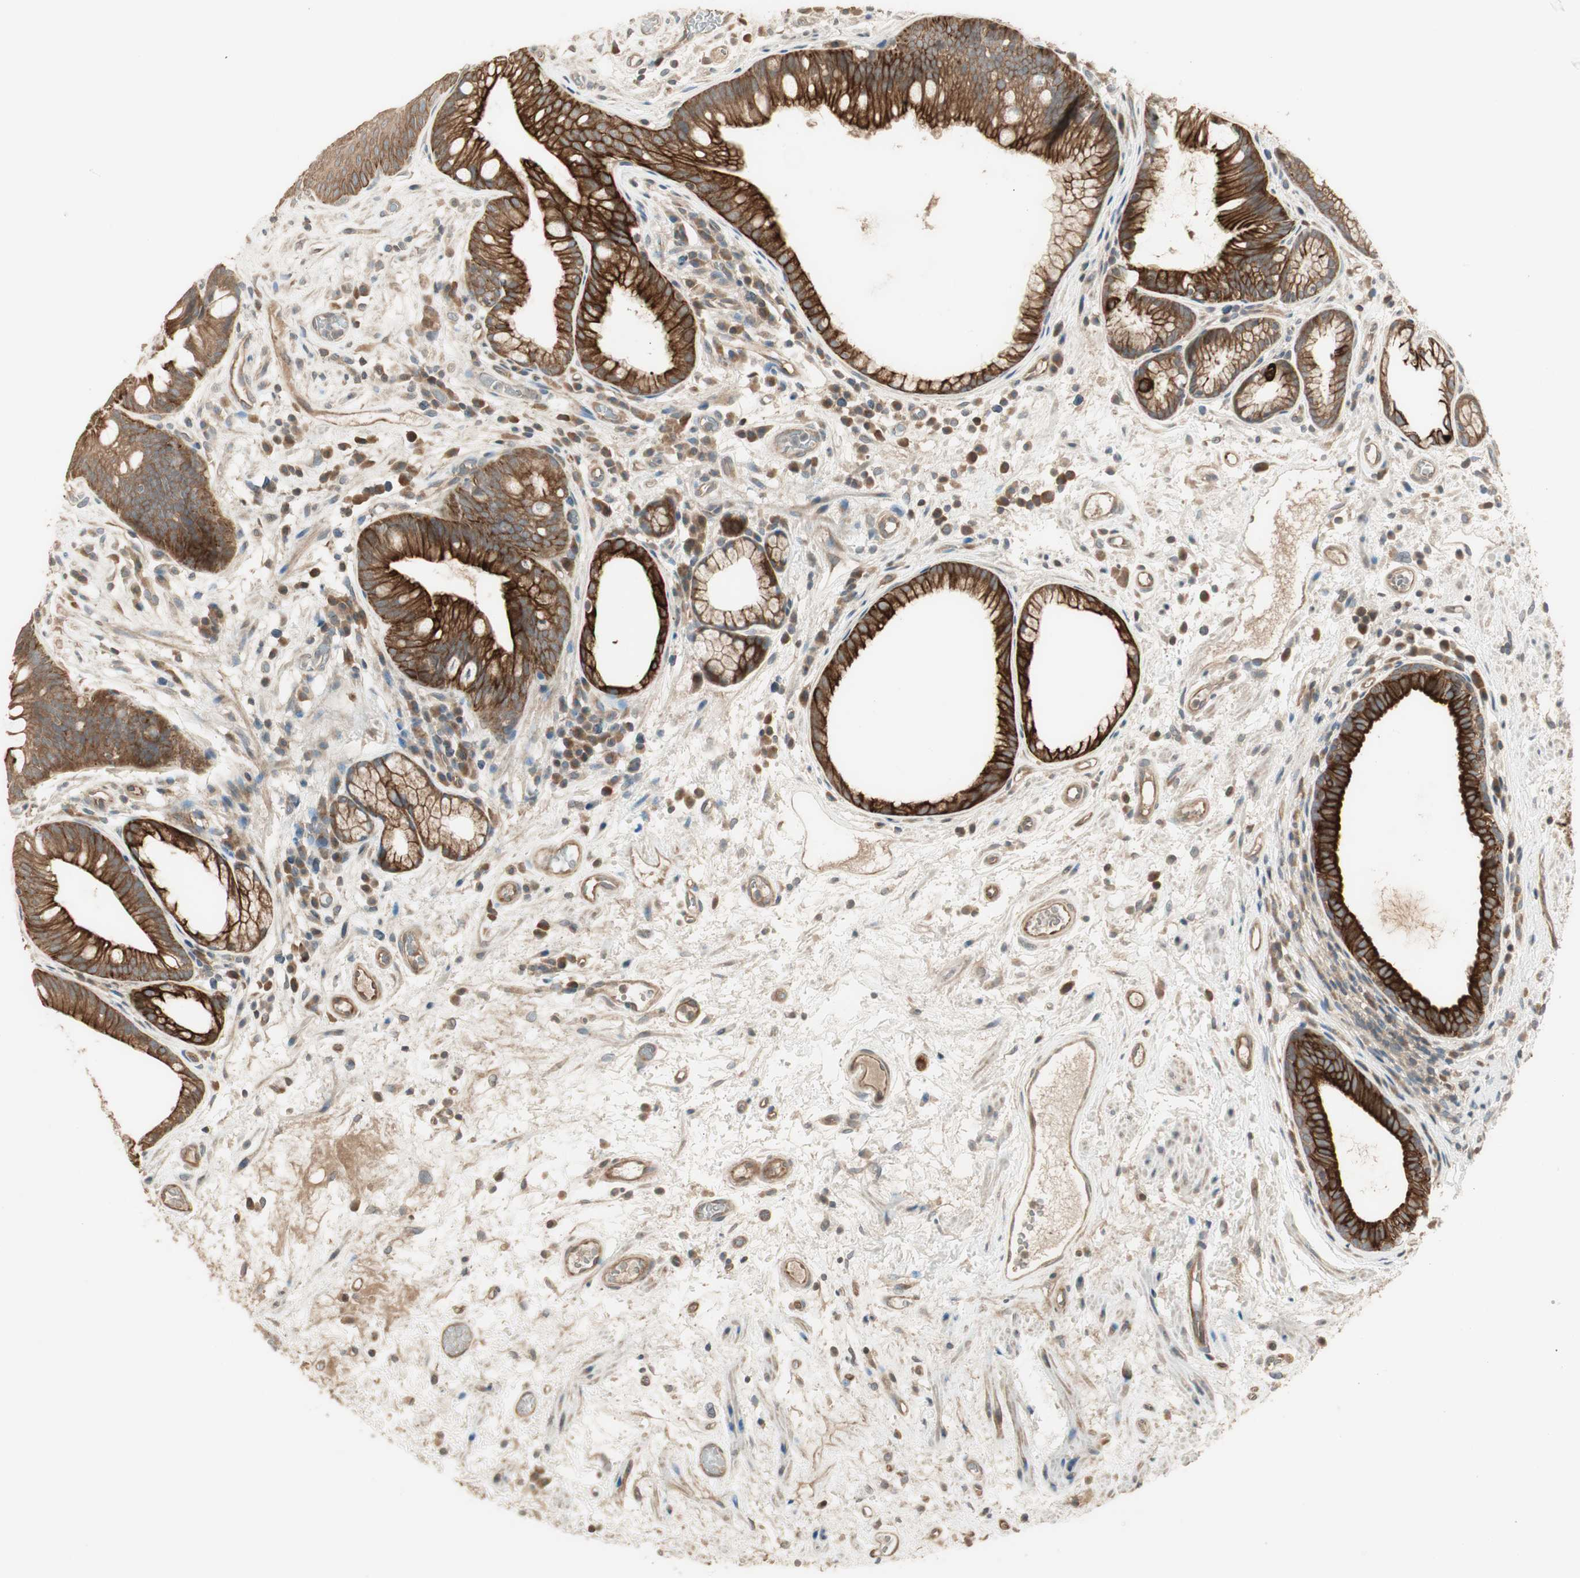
{"staining": {"intensity": "strong", "quantity": ">75%", "location": "cytoplasmic/membranous"}, "tissue": "stomach", "cell_type": "Glandular cells", "image_type": "normal", "snomed": [{"axis": "morphology", "description": "Normal tissue, NOS"}, {"axis": "topography", "description": "Stomach, upper"}], "caption": "Brown immunohistochemical staining in normal stomach demonstrates strong cytoplasmic/membranous staining in approximately >75% of glandular cells. Using DAB (brown) and hematoxylin (blue) stains, captured at high magnification using brightfield microscopy.", "gene": "PFDN5", "patient": {"sex": "male", "age": 72}}